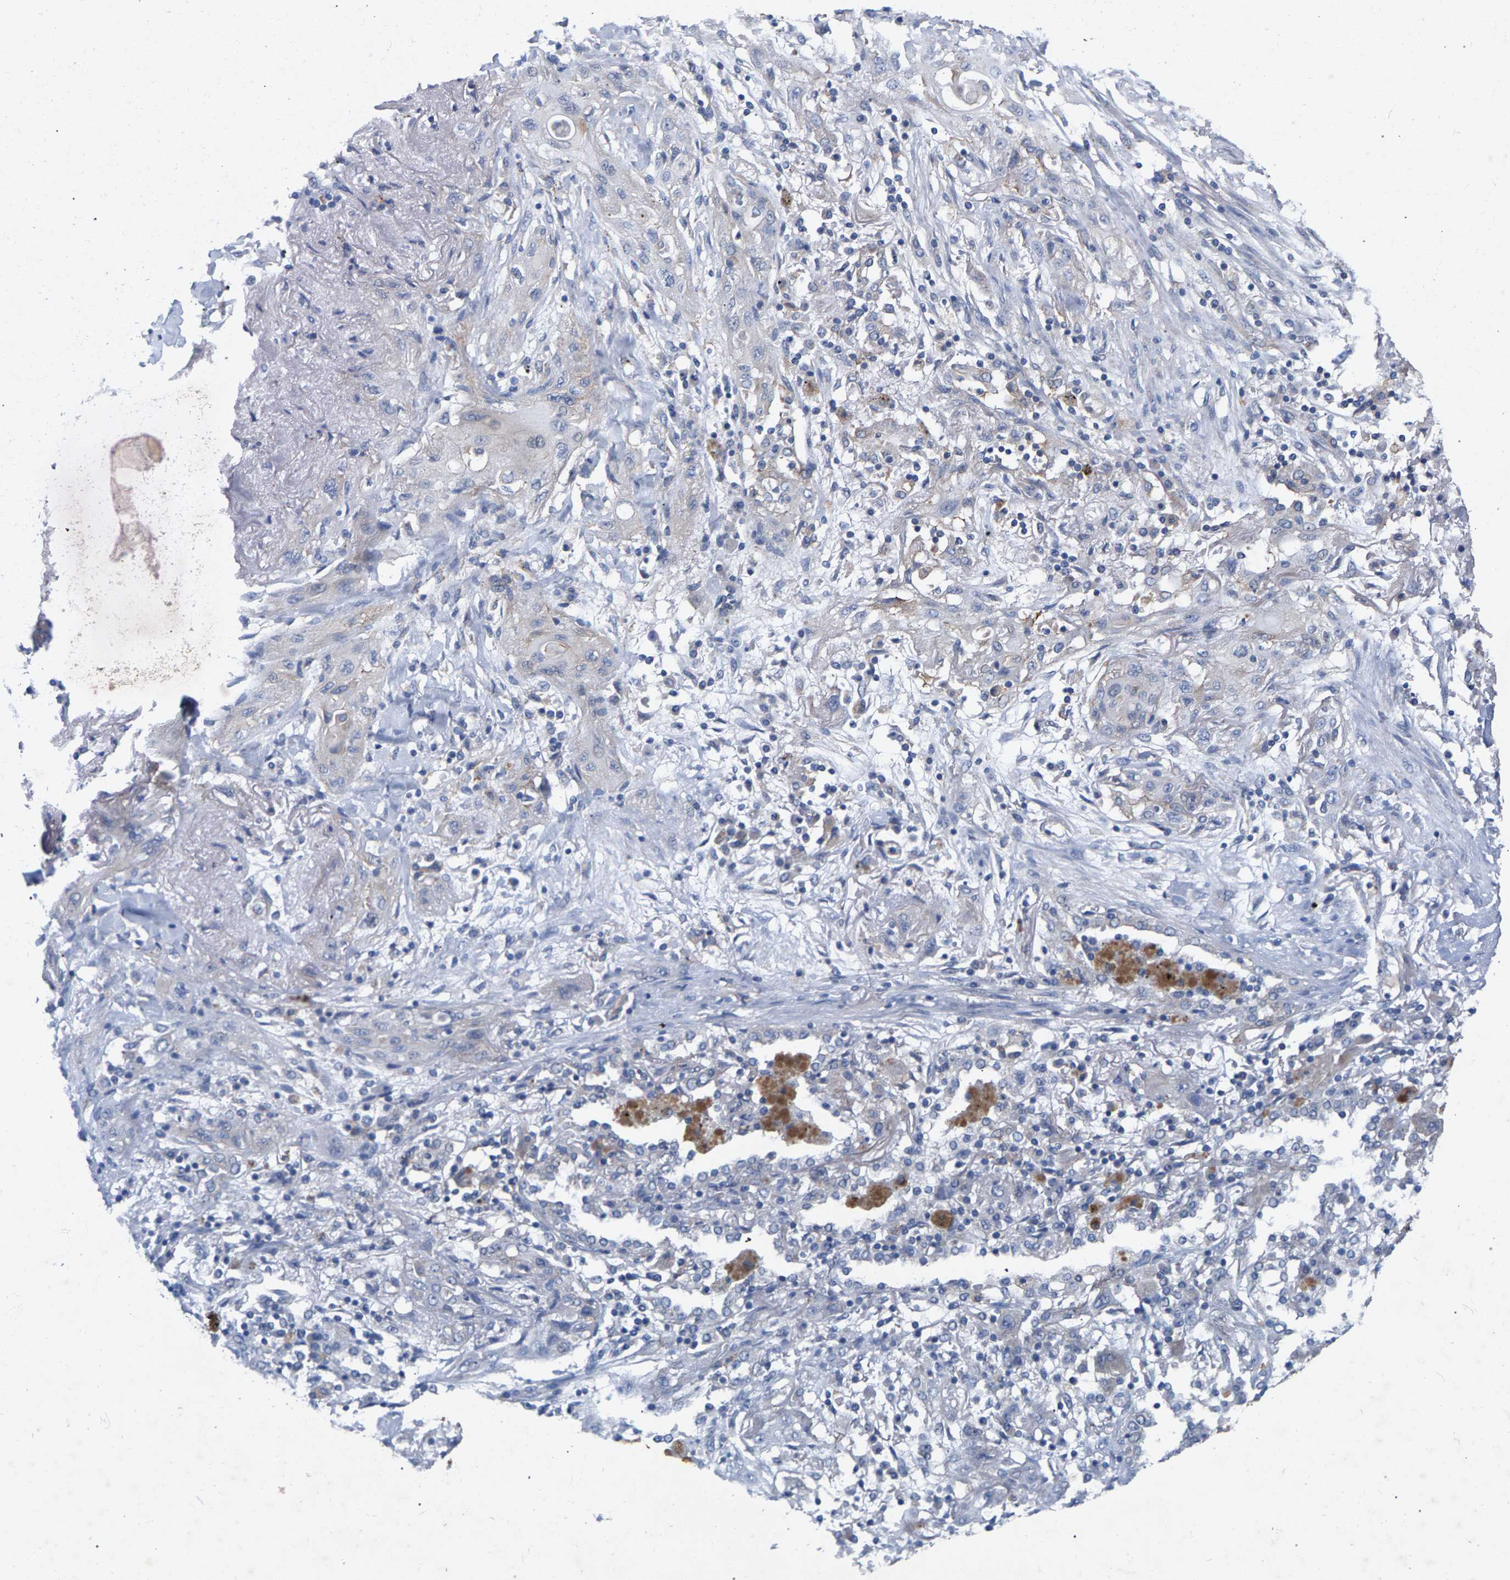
{"staining": {"intensity": "negative", "quantity": "none", "location": "none"}, "tissue": "lung cancer", "cell_type": "Tumor cells", "image_type": "cancer", "snomed": [{"axis": "morphology", "description": "Squamous cell carcinoma, NOS"}, {"axis": "topography", "description": "Lung"}], "caption": "DAB (3,3'-diaminobenzidine) immunohistochemical staining of squamous cell carcinoma (lung) shows no significant positivity in tumor cells. The staining was performed using DAB to visualize the protein expression in brown, while the nuclei were stained in blue with hematoxylin (Magnification: 20x).", "gene": "MAMDC2", "patient": {"sex": "female", "age": 47}}